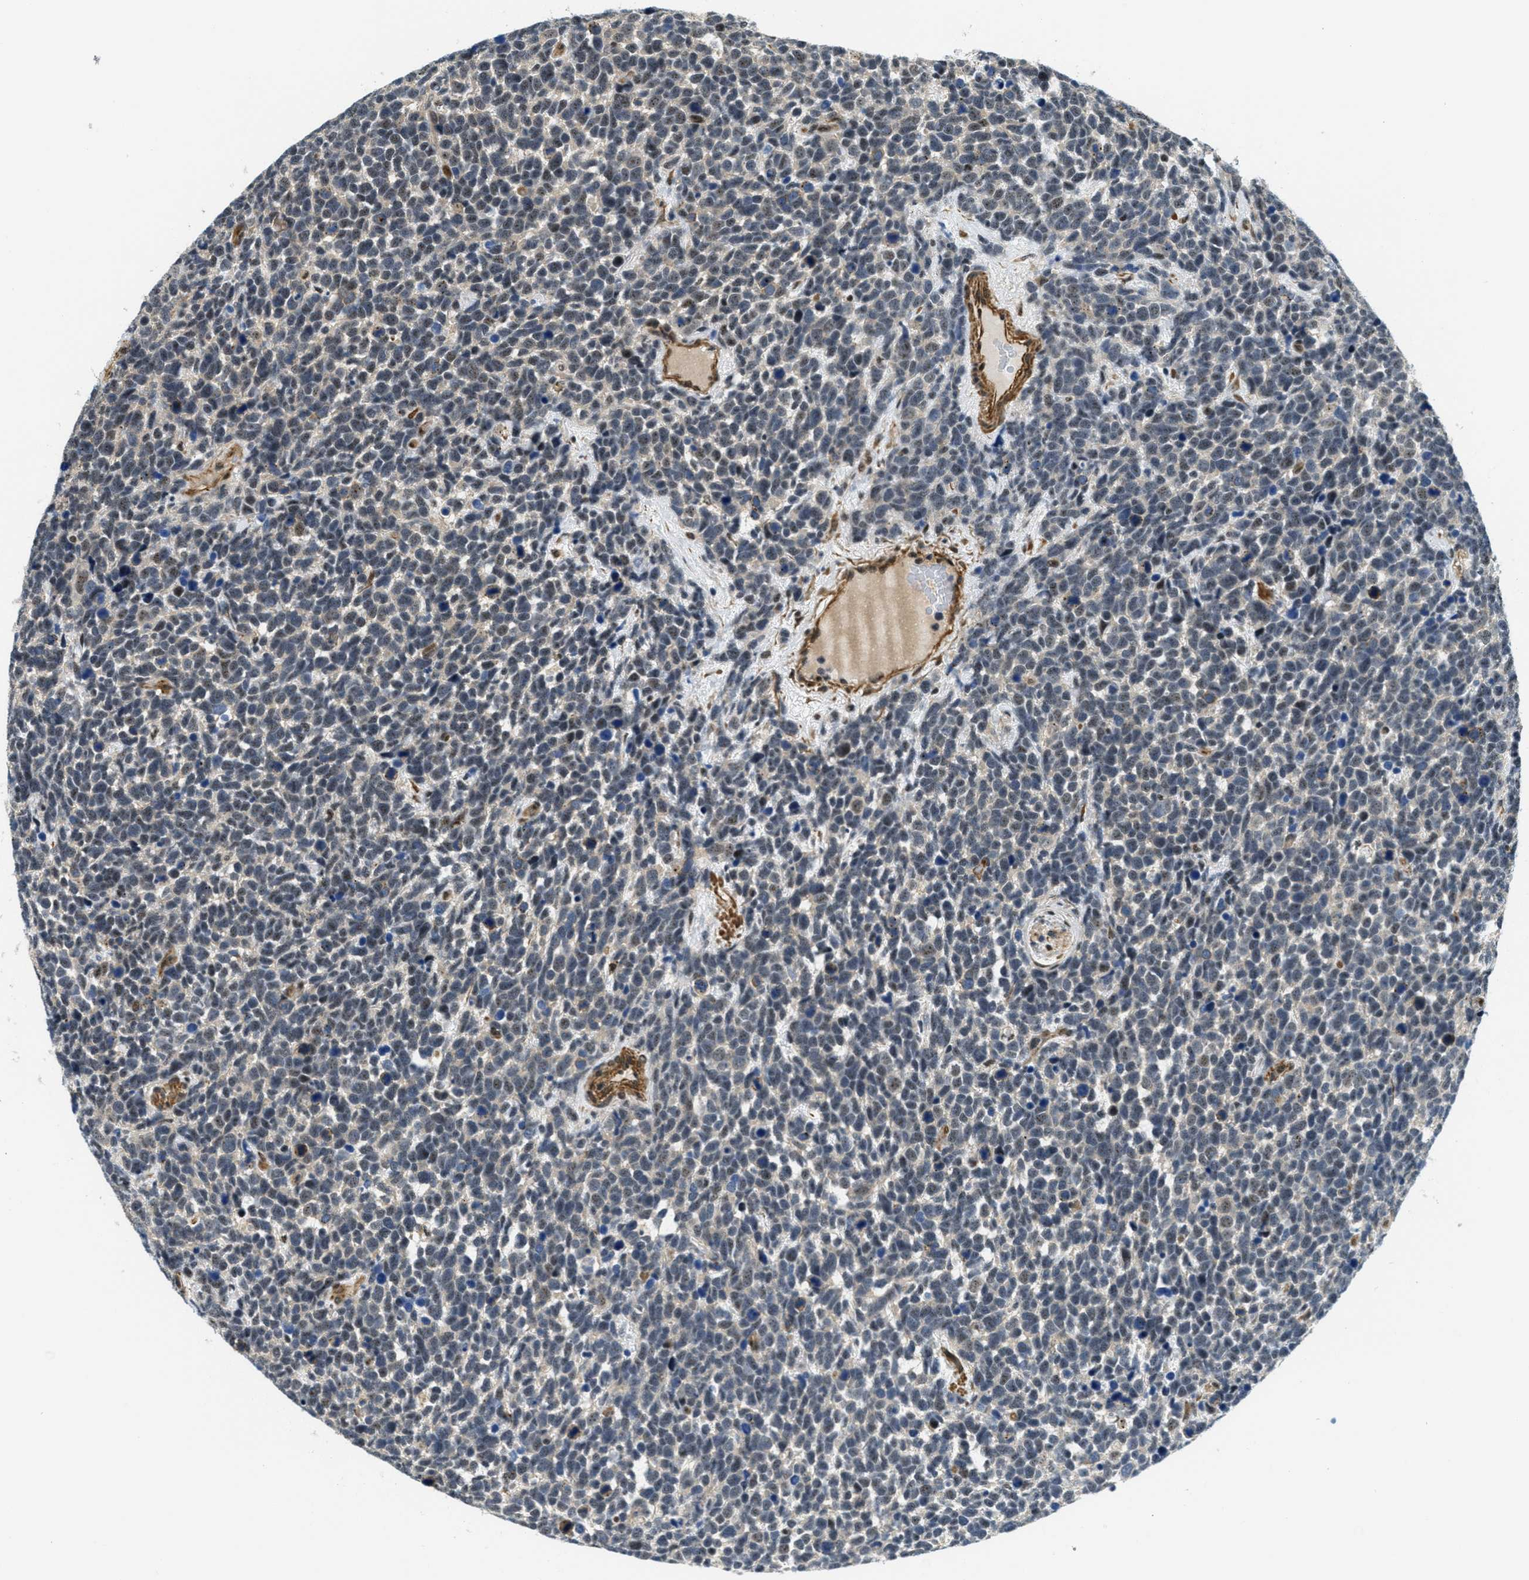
{"staining": {"intensity": "moderate", "quantity": "25%-75%", "location": "nuclear"}, "tissue": "urothelial cancer", "cell_type": "Tumor cells", "image_type": "cancer", "snomed": [{"axis": "morphology", "description": "Urothelial carcinoma, High grade"}, {"axis": "topography", "description": "Urinary bladder"}], "caption": "The immunohistochemical stain labels moderate nuclear staining in tumor cells of urothelial carcinoma (high-grade) tissue. Using DAB (brown) and hematoxylin (blue) stains, captured at high magnification using brightfield microscopy.", "gene": "CFAP36", "patient": {"sex": "female", "age": 82}}